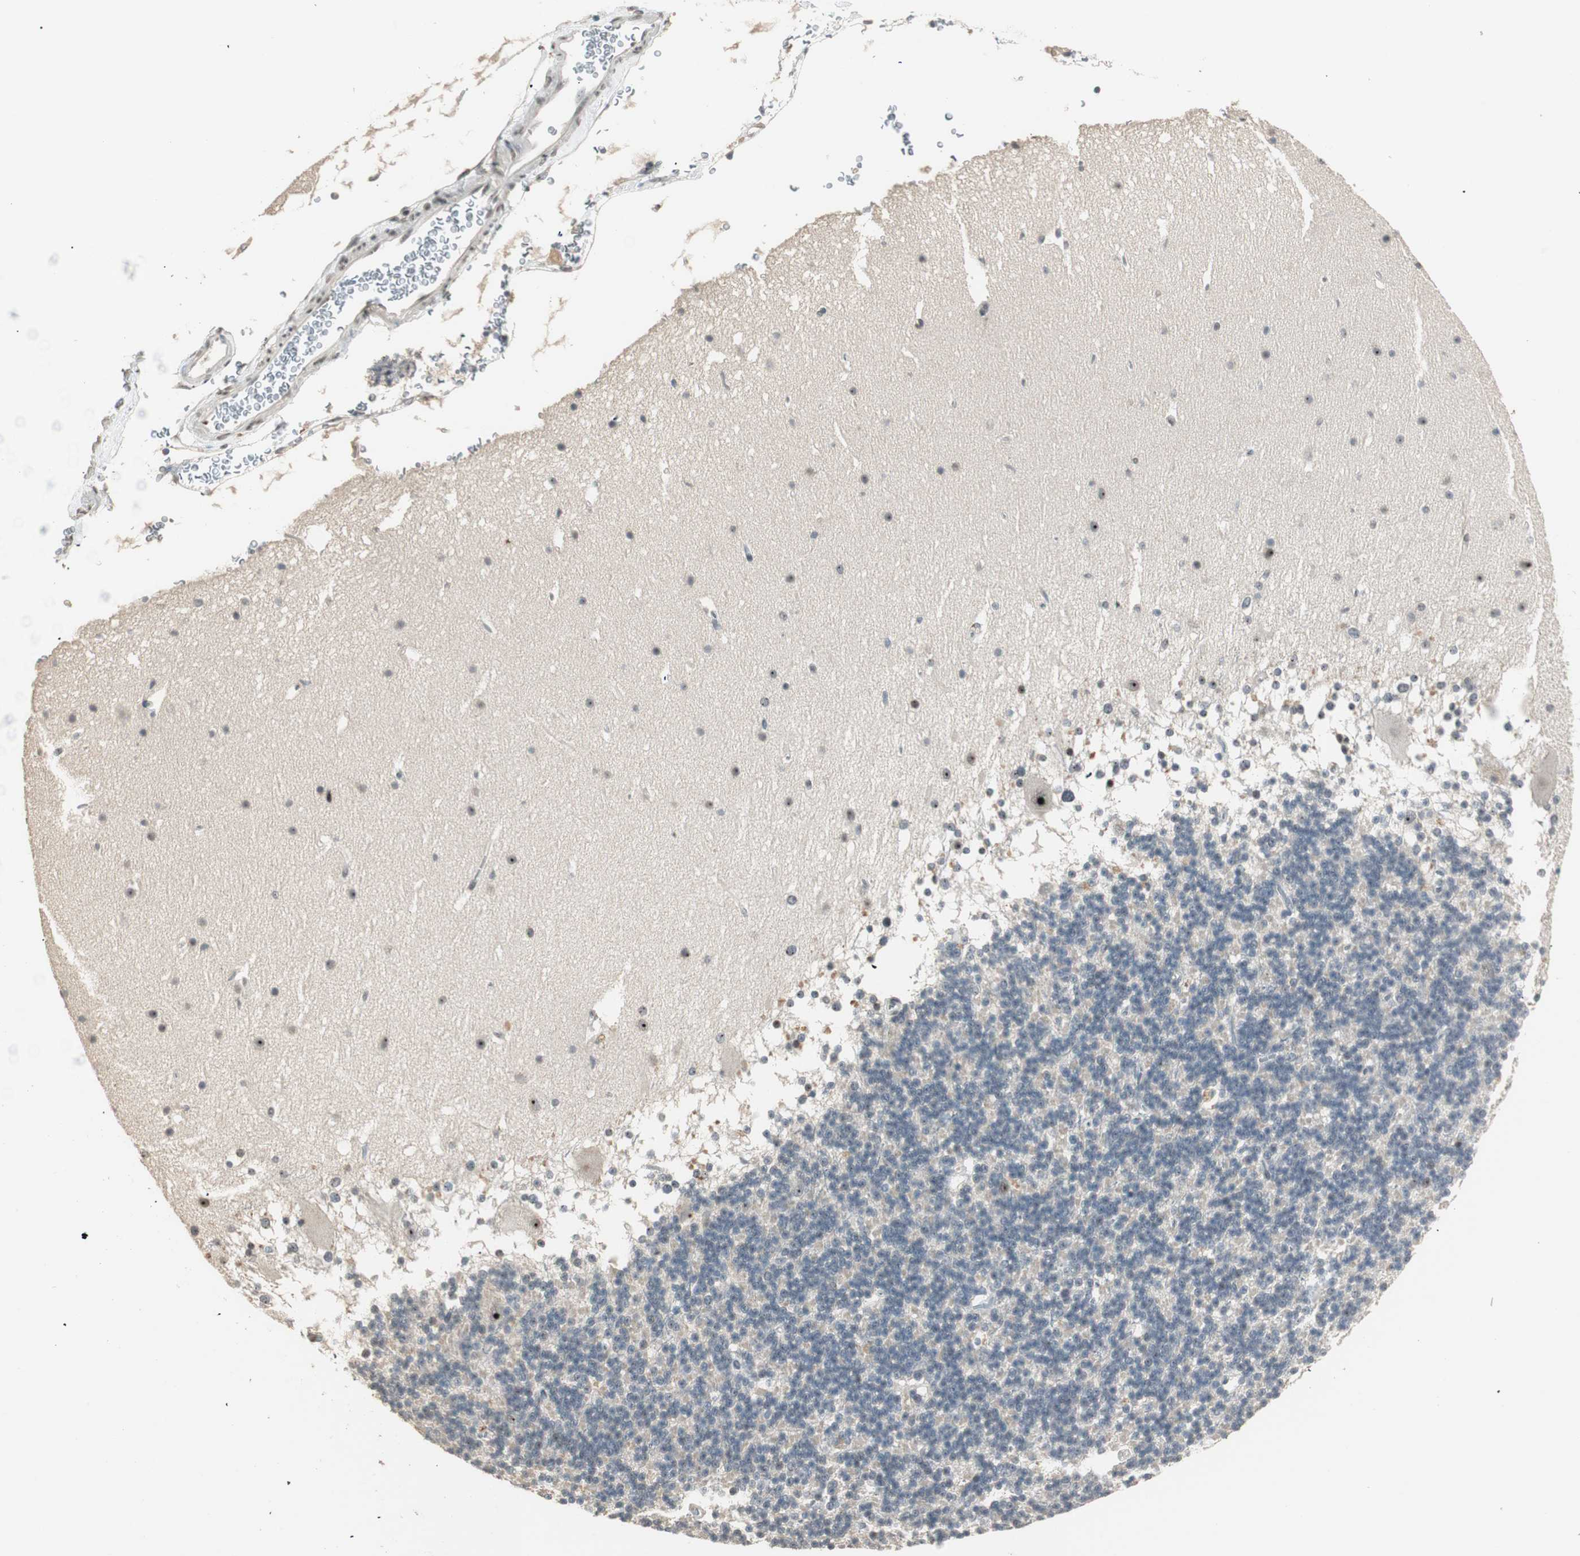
{"staining": {"intensity": "negative", "quantity": "none", "location": "none"}, "tissue": "cerebellum", "cell_type": "Cells in granular layer", "image_type": "normal", "snomed": [{"axis": "morphology", "description": "Normal tissue, NOS"}, {"axis": "topography", "description": "Cerebellum"}], "caption": "Immunohistochemistry (IHC) of unremarkable human cerebellum shows no positivity in cells in granular layer. (DAB (3,3'-diaminobenzidine) immunohistochemistry (IHC) visualized using brightfield microscopy, high magnification).", "gene": "ETV4", "patient": {"sex": "female", "age": 19}}